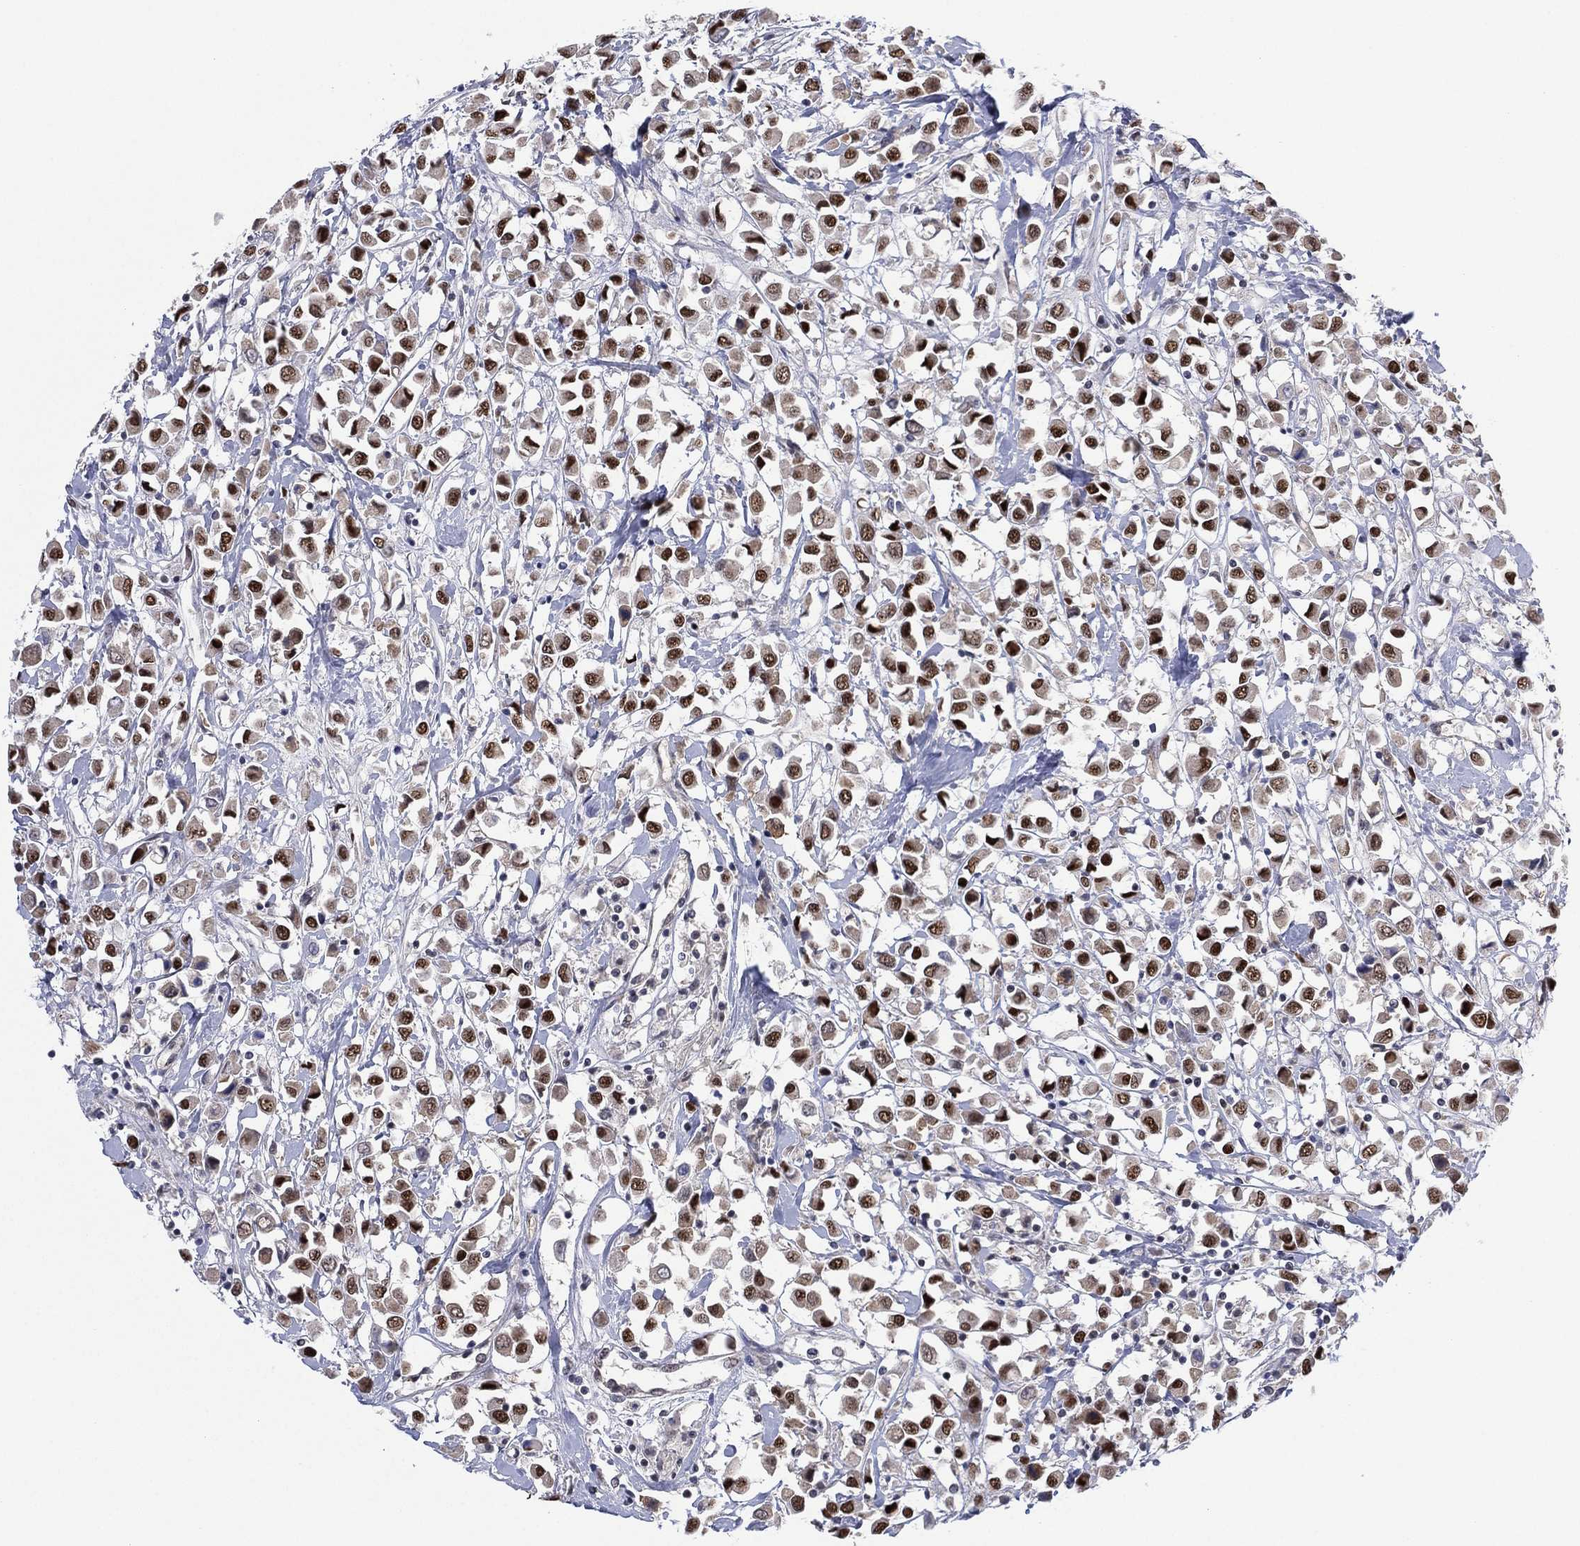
{"staining": {"intensity": "strong", "quantity": ">75%", "location": "nuclear"}, "tissue": "breast cancer", "cell_type": "Tumor cells", "image_type": "cancer", "snomed": [{"axis": "morphology", "description": "Duct carcinoma"}, {"axis": "topography", "description": "Breast"}], "caption": "About >75% of tumor cells in intraductal carcinoma (breast) reveal strong nuclear protein expression as visualized by brown immunohistochemical staining.", "gene": "GSE1", "patient": {"sex": "female", "age": 61}}